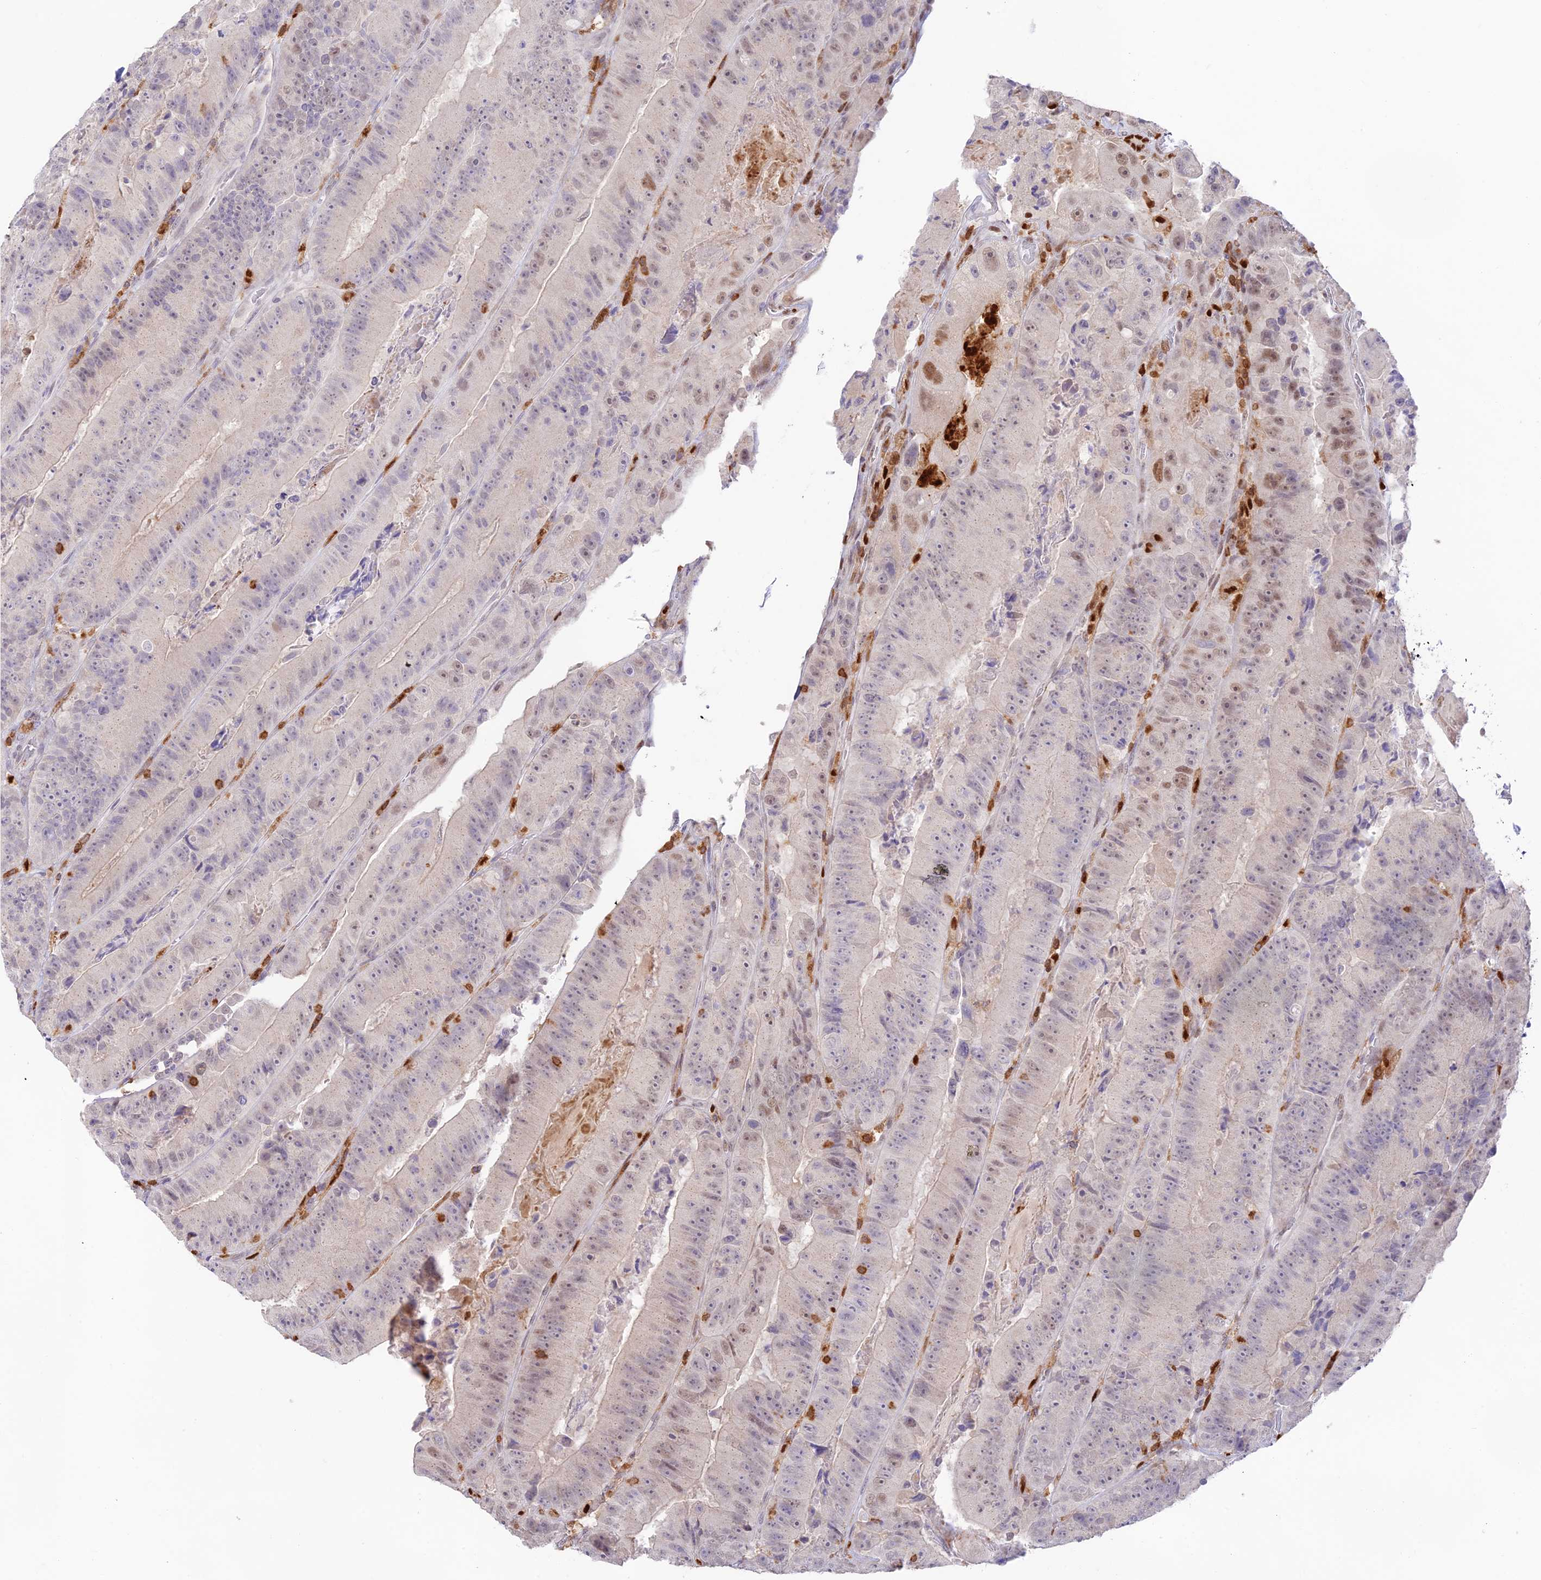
{"staining": {"intensity": "moderate", "quantity": "<25%", "location": "nuclear"}, "tissue": "colorectal cancer", "cell_type": "Tumor cells", "image_type": "cancer", "snomed": [{"axis": "morphology", "description": "Adenocarcinoma, NOS"}, {"axis": "topography", "description": "Colon"}], "caption": "Tumor cells exhibit low levels of moderate nuclear expression in about <25% of cells in human colorectal cancer (adenocarcinoma). Immunohistochemistry stains the protein of interest in brown and the nuclei are stained blue.", "gene": "DENND1C", "patient": {"sex": "female", "age": 86}}